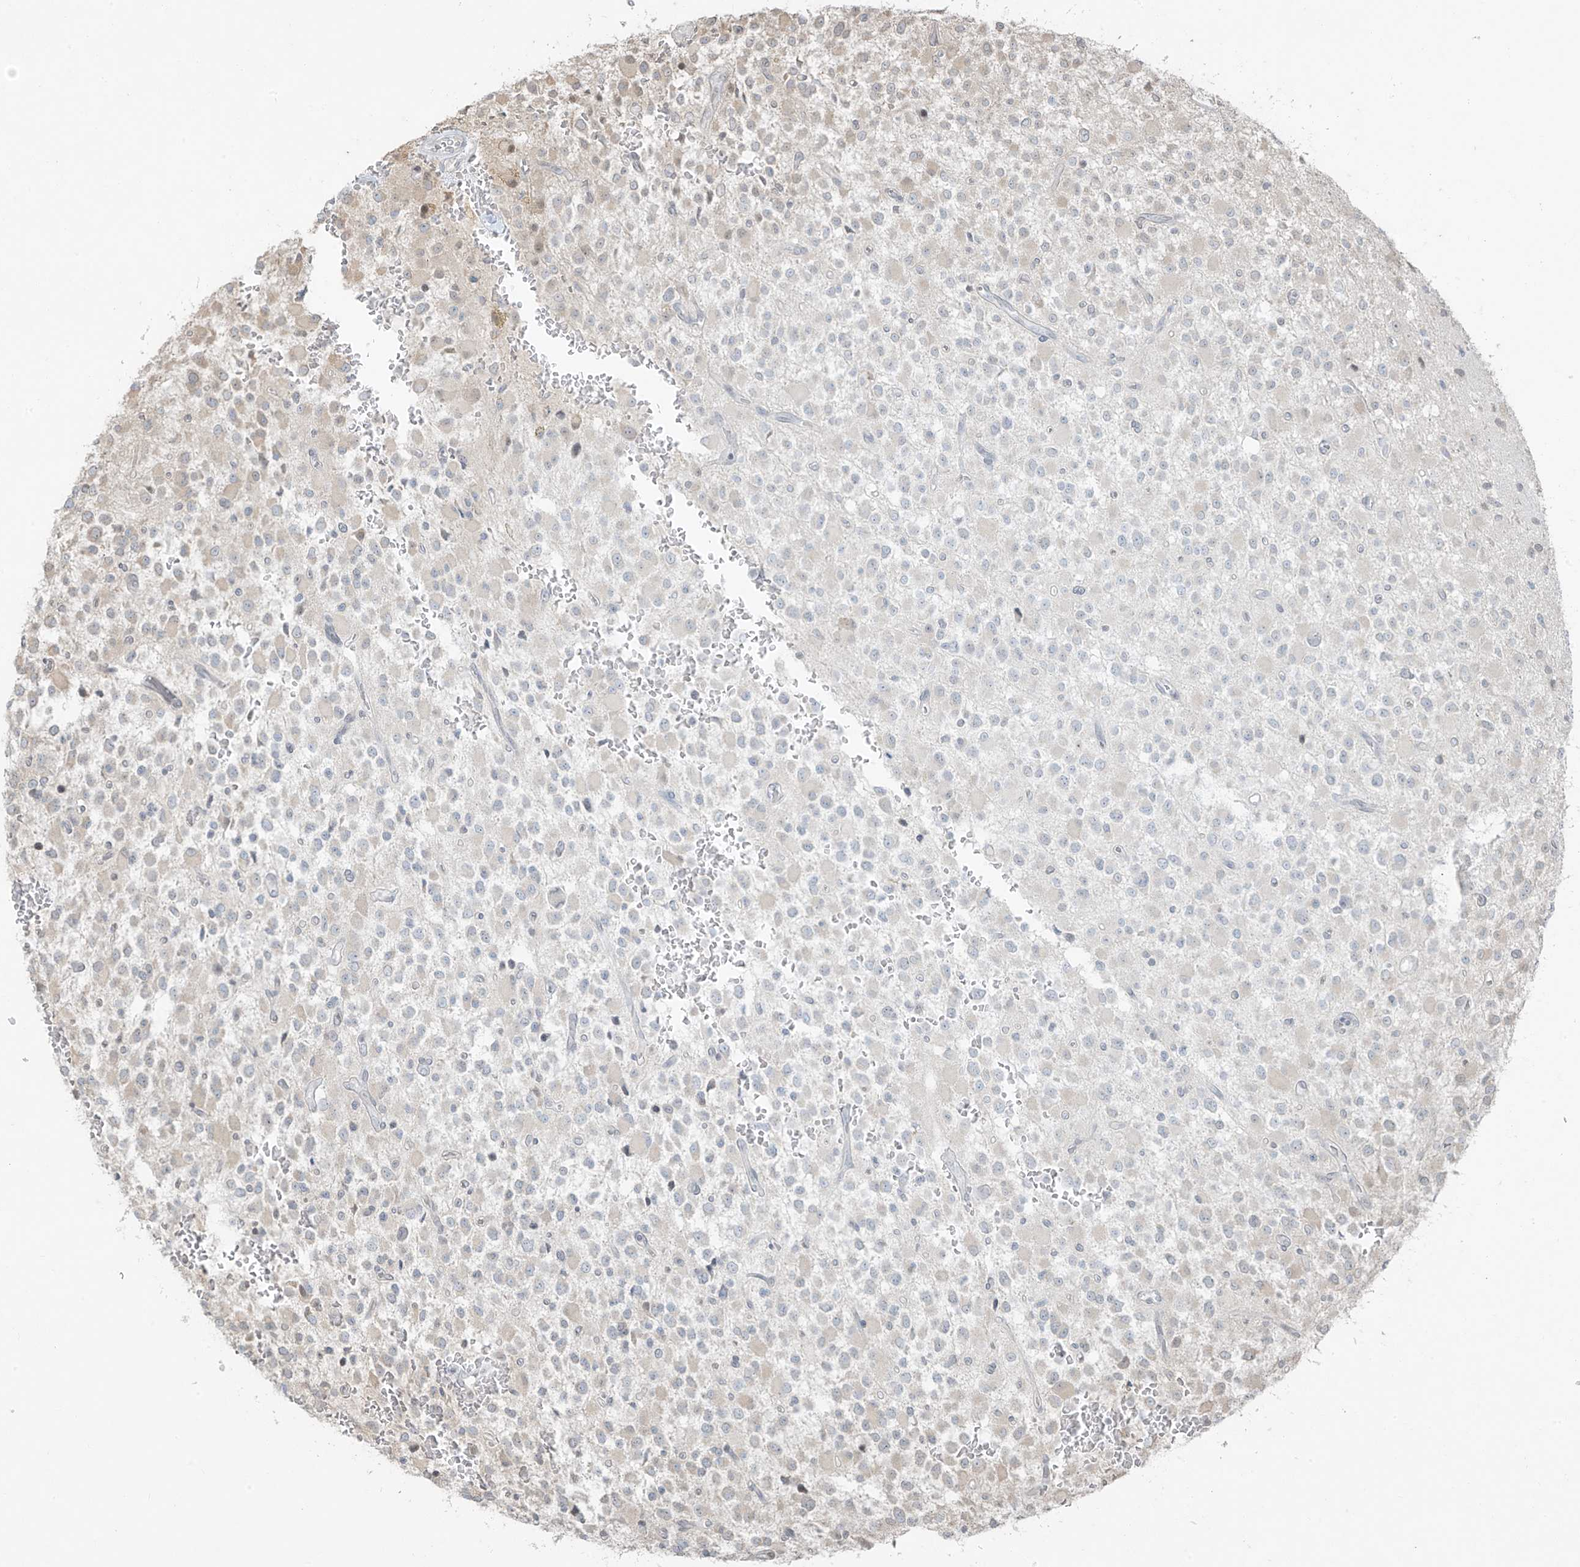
{"staining": {"intensity": "weak", "quantity": "<25%", "location": "nuclear"}, "tissue": "glioma", "cell_type": "Tumor cells", "image_type": "cancer", "snomed": [{"axis": "morphology", "description": "Glioma, malignant, High grade"}, {"axis": "topography", "description": "Brain"}], "caption": "High power microscopy image of an immunohistochemistry photomicrograph of malignant high-grade glioma, revealing no significant expression in tumor cells.", "gene": "TTC22", "patient": {"sex": "male", "age": 34}}